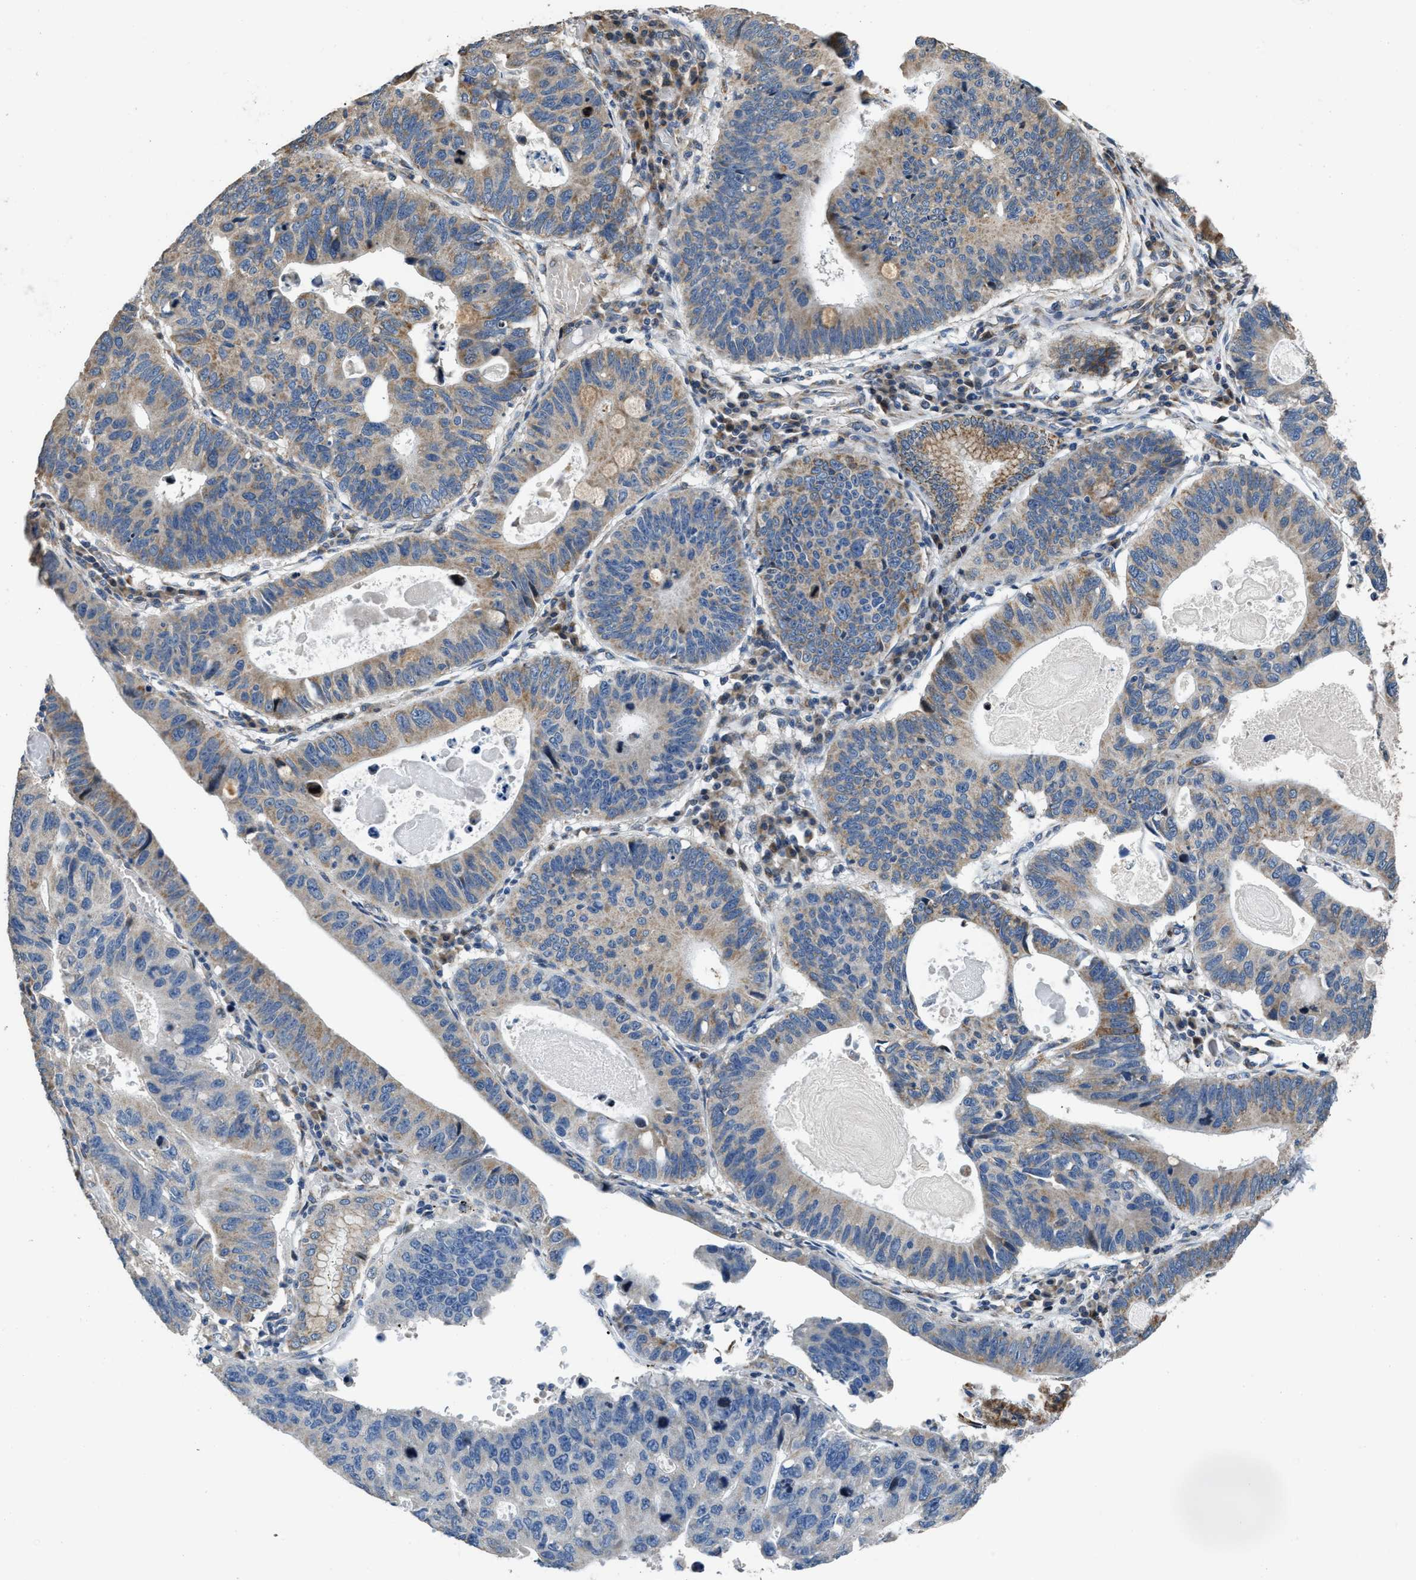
{"staining": {"intensity": "moderate", "quantity": ">75%", "location": "cytoplasmic/membranous"}, "tissue": "stomach cancer", "cell_type": "Tumor cells", "image_type": "cancer", "snomed": [{"axis": "morphology", "description": "Adenocarcinoma, NOS"}, {"axis": "topography", "description": "Stomach"}], "caption": "This photomicrograph demonstrates immunohistochemistry staining of human stomach adenocarcinoma, with medium moderate cytoplasmic/membranous staining in about >75% of tumor cells.", "gene": "TMEM150A", "patient": {"sex": "male", "age": 59}}